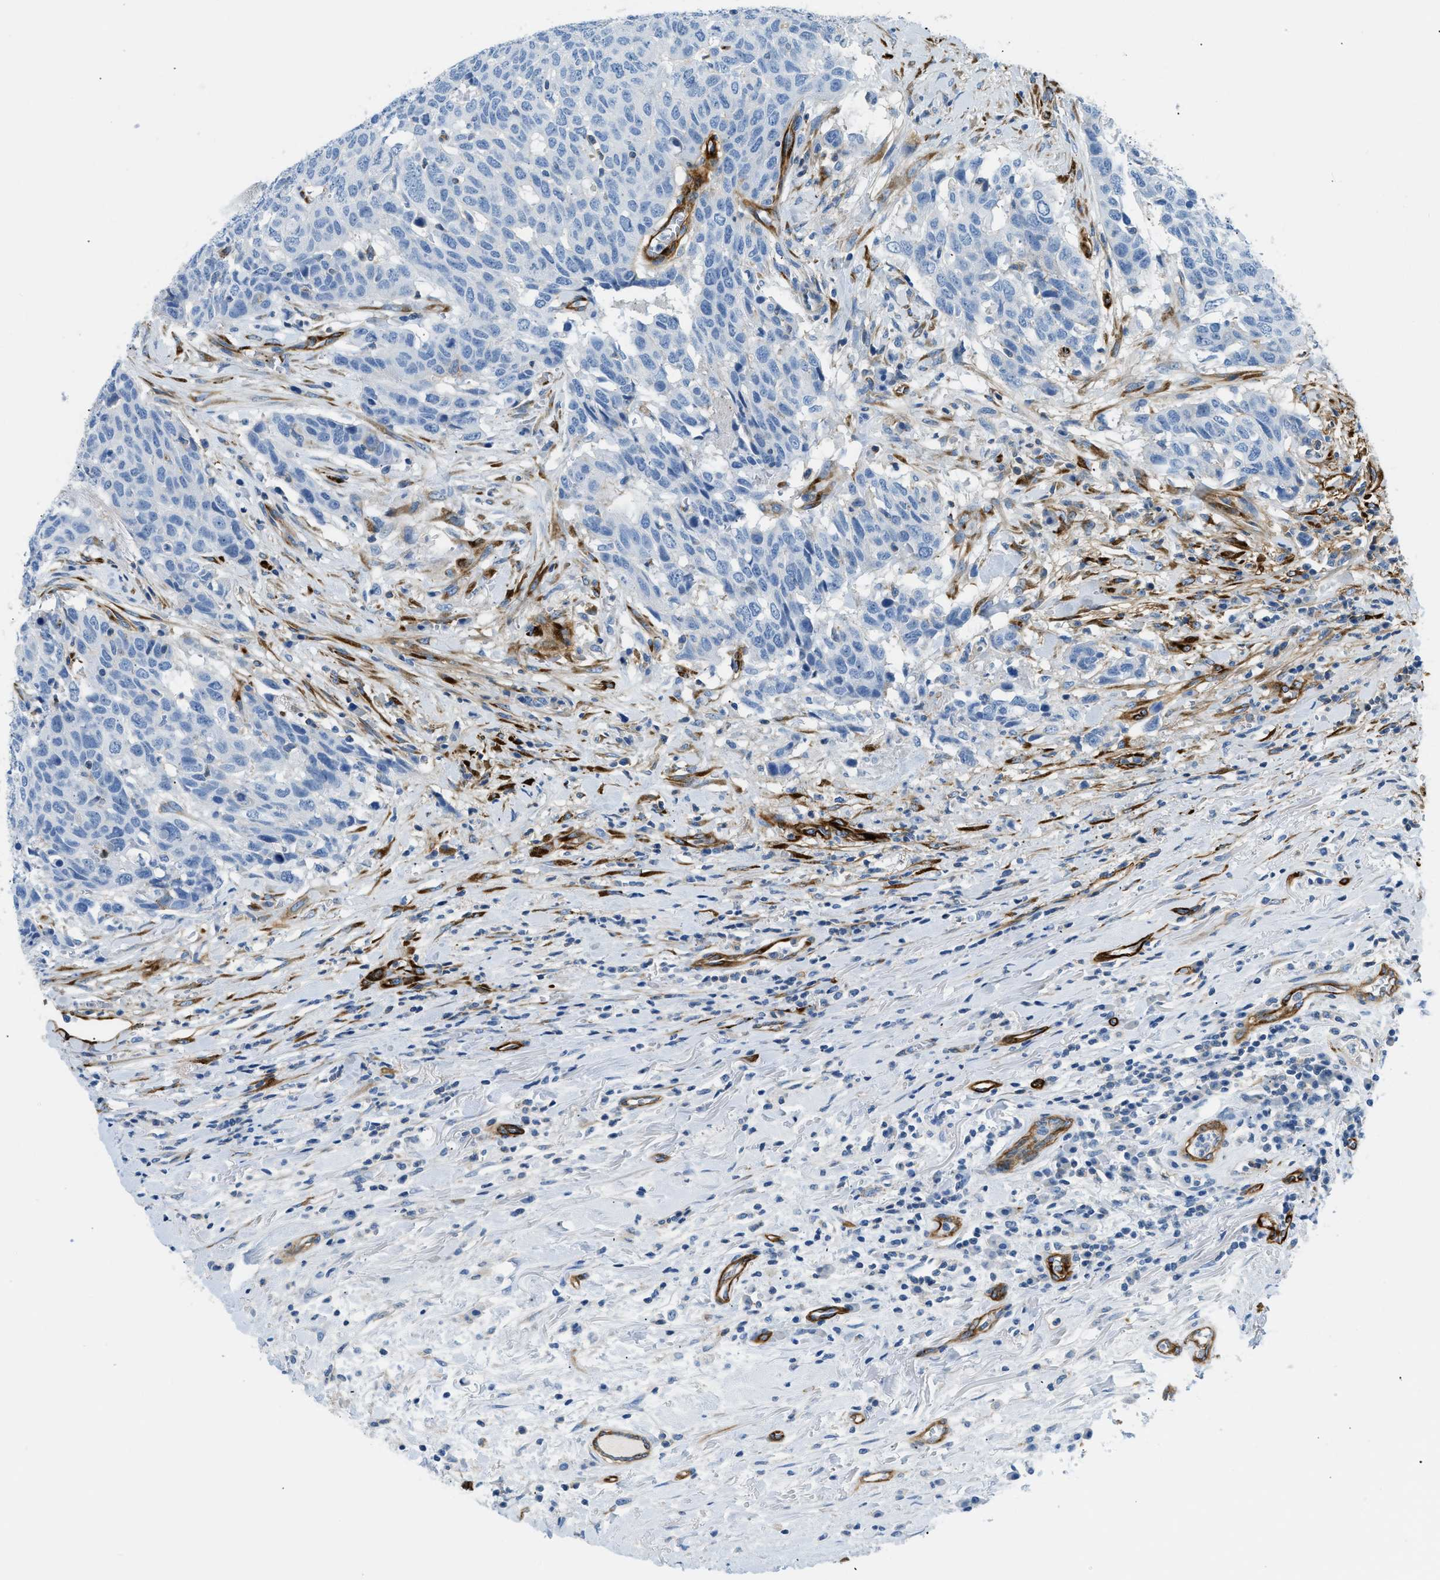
{"staining": {"intensity": "negative", "quantity": "none", "location": "none"}, "tissue": "head and neck cancer", "cell_type": "Tumor cells", "image_type": "cancer", "snomed": [{"axis": "morphology", "description": "Squamous cell carcinoma, NOS"}, {"axis": "topography", "description": "Head-Neck"}], "caption": "The micrograph reveals no staining of tumor cells in head and neck cancer (squamous cell carcinoma). Brightfield microscopy of immunohistochemistry (IHC) stained with DAB (3,3'-diaminobenzidine) (brown) and hematoxylin (blue), captured at high magnification.", "gene": "COL15A1", "patient": {"sex": "male", "age": 66}}